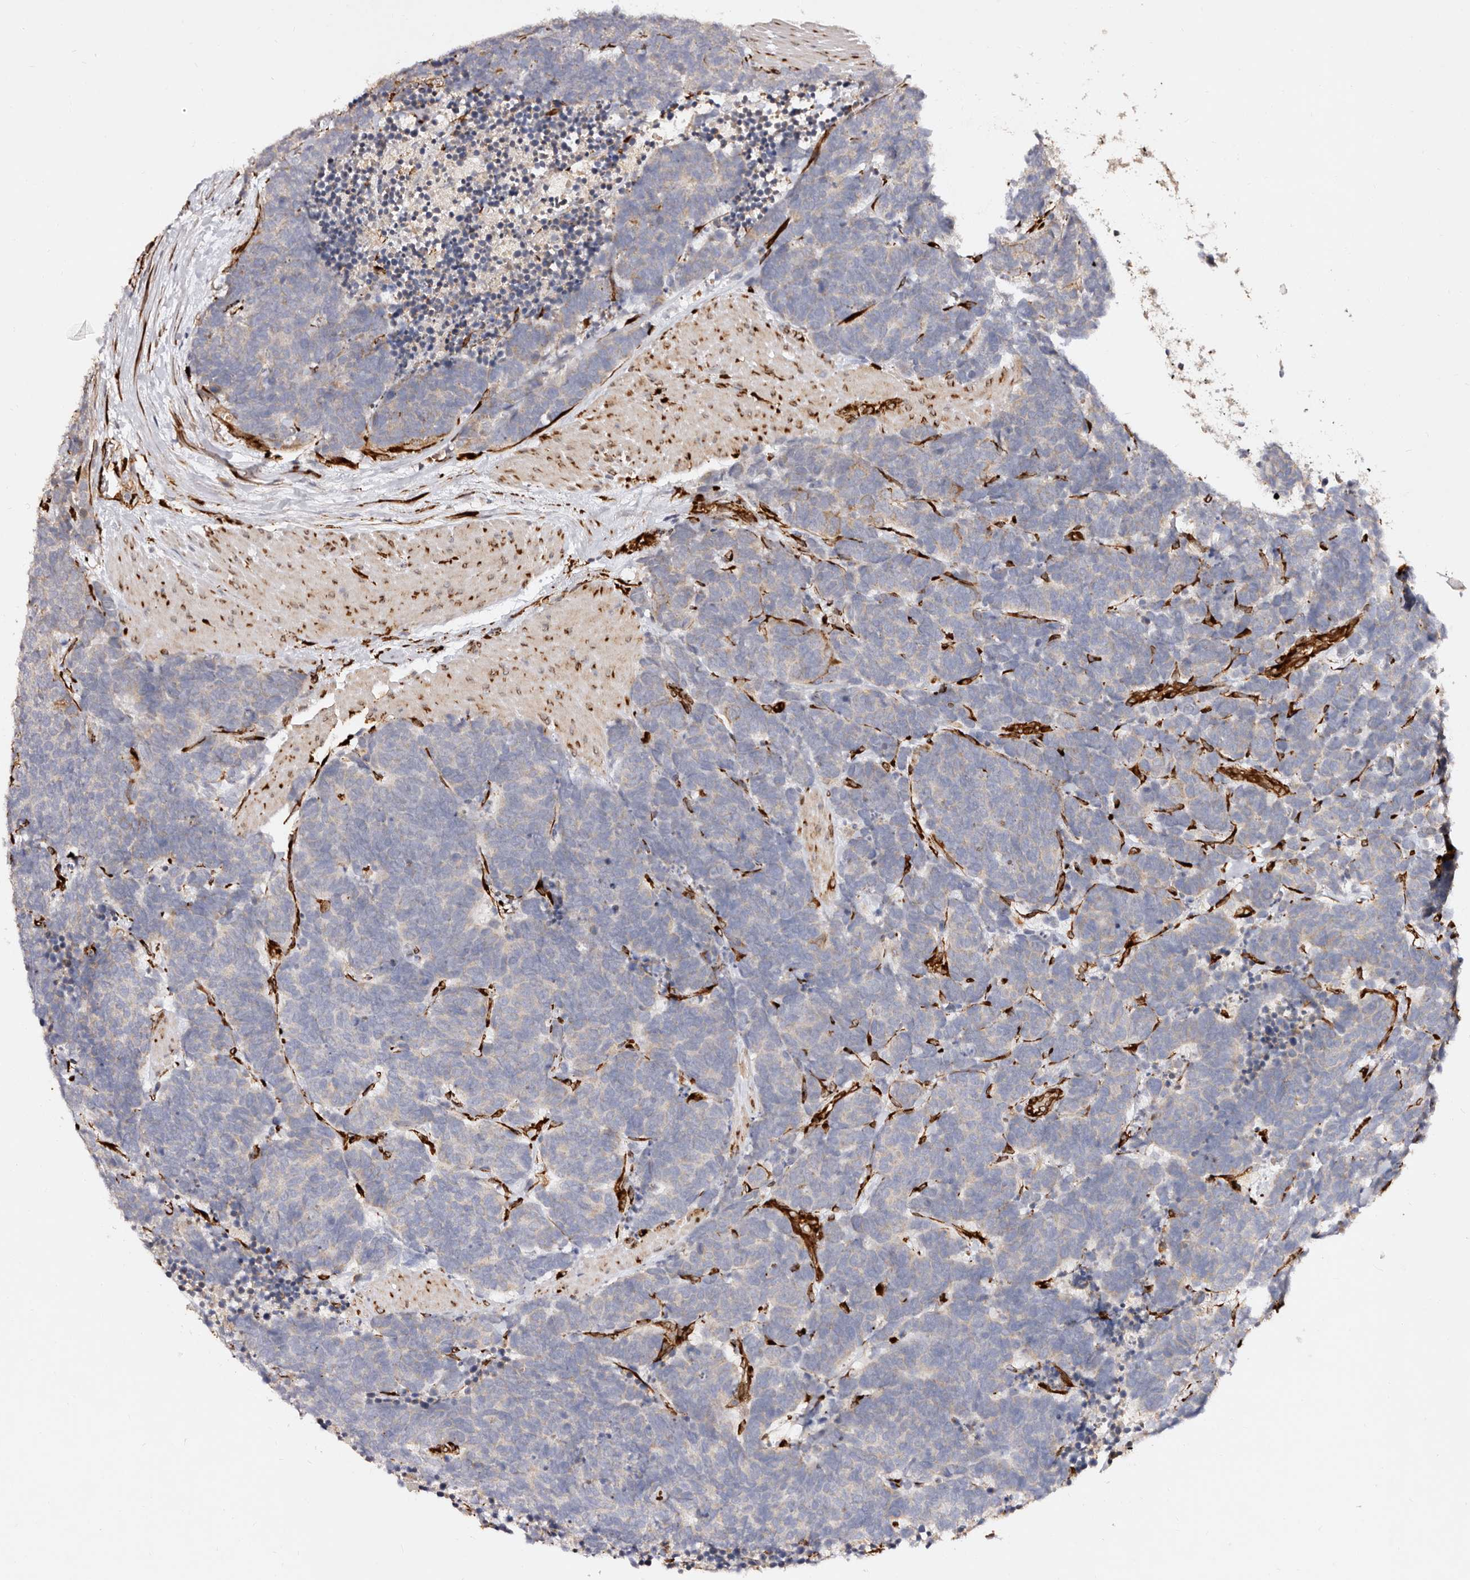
{"staining": {"intensity": "negative", "quantity": "none", "location": "none"}, "tissue": "carcinoid", "cell_type": "Tumor cells", "image_type": "cancer", "snomed": [{"axis": "morphology", "description": "Carcinoma, NOS"}, {"axis": "morphology", "description": "Carcinoid, malignant, NOS"}, {"axis": "topography", "description": "Urinary bladder"}], "caption": "High power microscopy micrograph of an immunohistochemistry (IHC) image of carcinoma, revealing no significant expression in tumor cells. (Brightfield microscopy of DAB (3,3'-diaminobenzidine) IHC at high magnification).", "gene": "SERPINH1", "patient": {"sex": "male", "age": 57}}